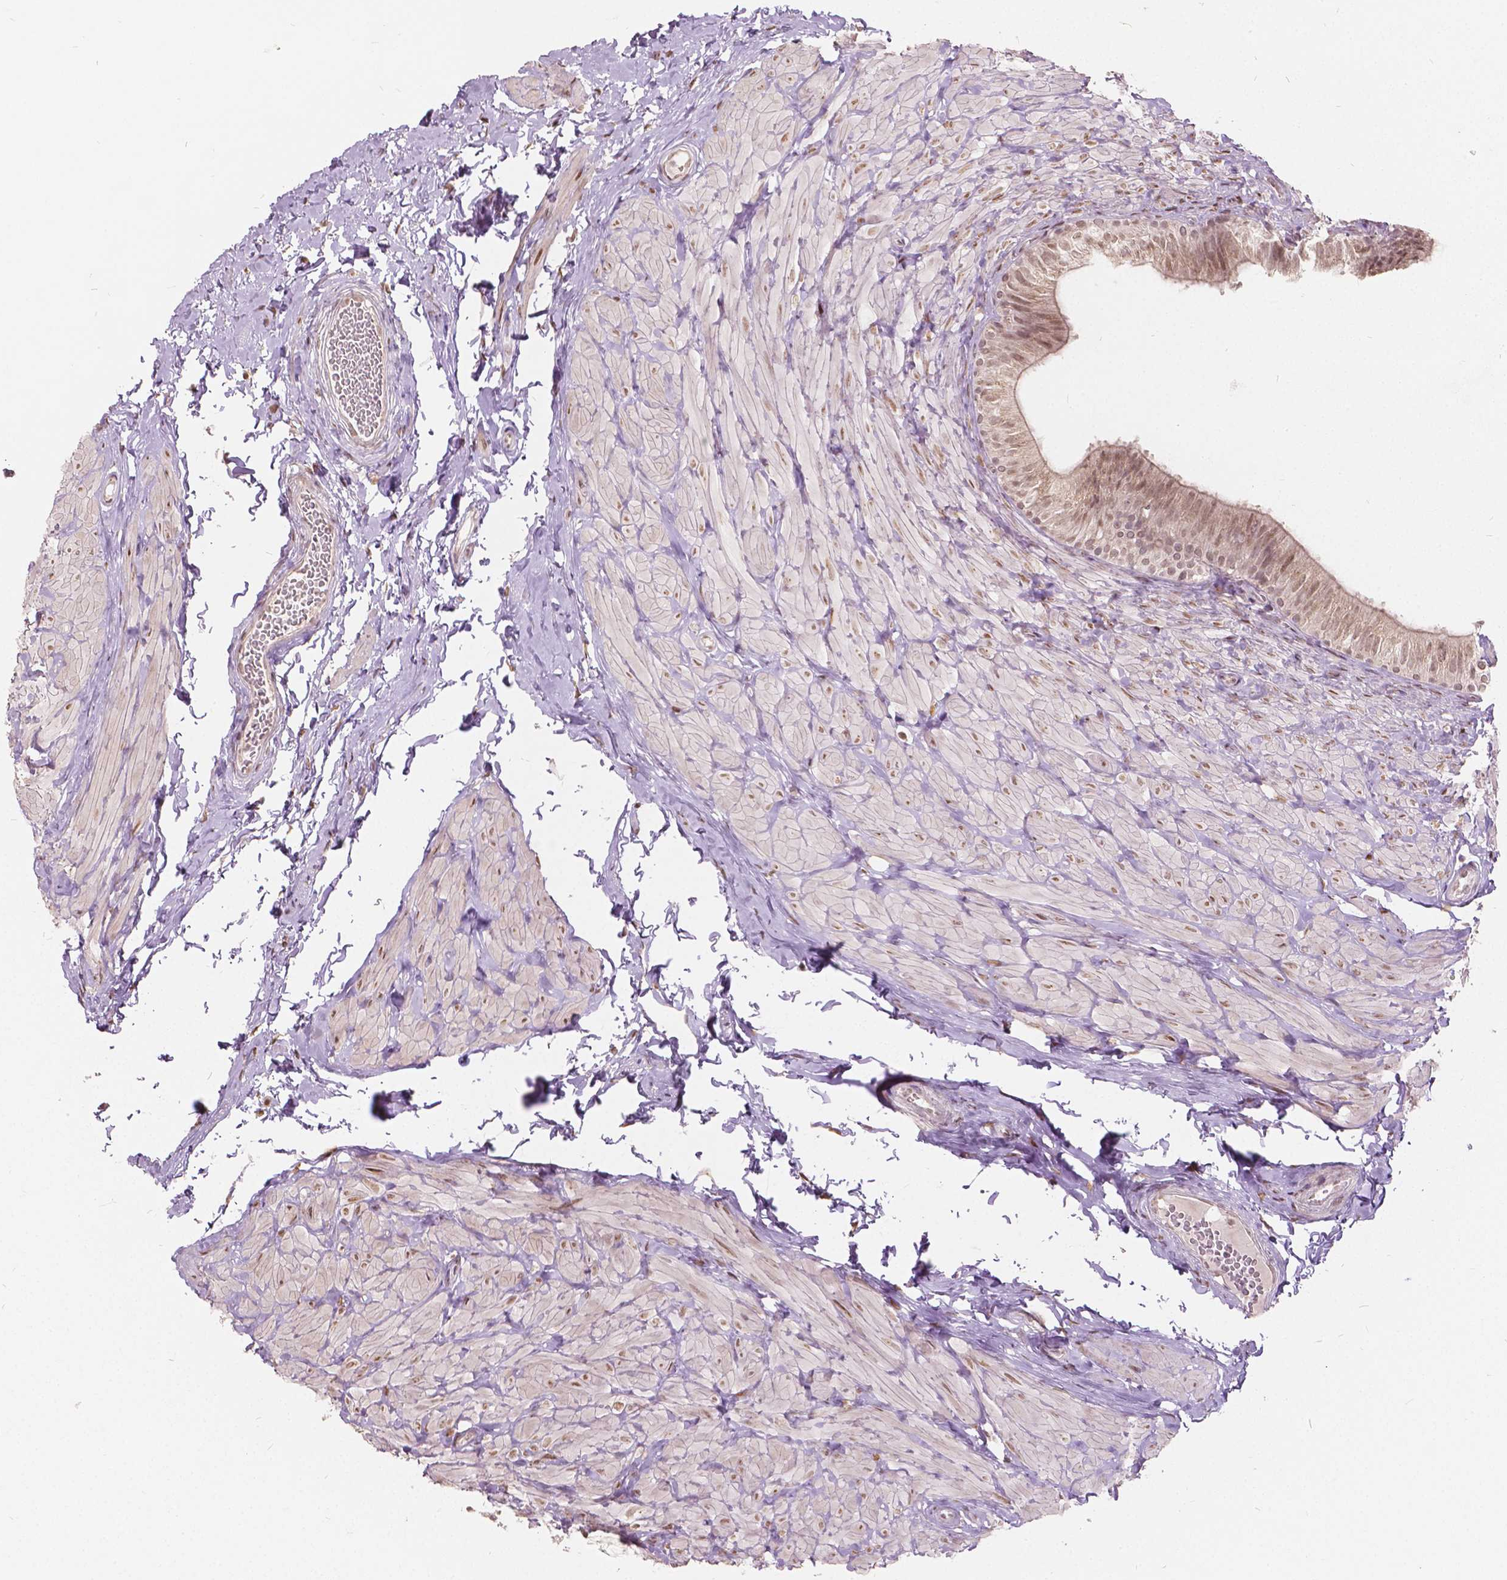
{"staining": {"intensity": "moderate", "quantity": ">75%", "location": "cytoplasmic/membranous,nuclear"}, "tissue": "epididymis", "cell_type": "Glandular cells", "image_type": "normal", "snomed": [{"axis": "morphology", "description": "Normal tissue, NOS"}, {"axis": "topography", "description": "Epididymis, spermatic cord, NOS"}, {"axis": "topography", "description": "Epididymis"}, {"axis": "topography", "description": "Peripheral nerve tissue"}], "caption": "Immunohistochemical staining of unremarkable human epididymis displays >75% levels of moderate cytoplasmic/membranous,nuclear protein expression in about >75% of glandular cells.", "gene": "HOXA10", "patient": {"sex": "male", "age": 29}}